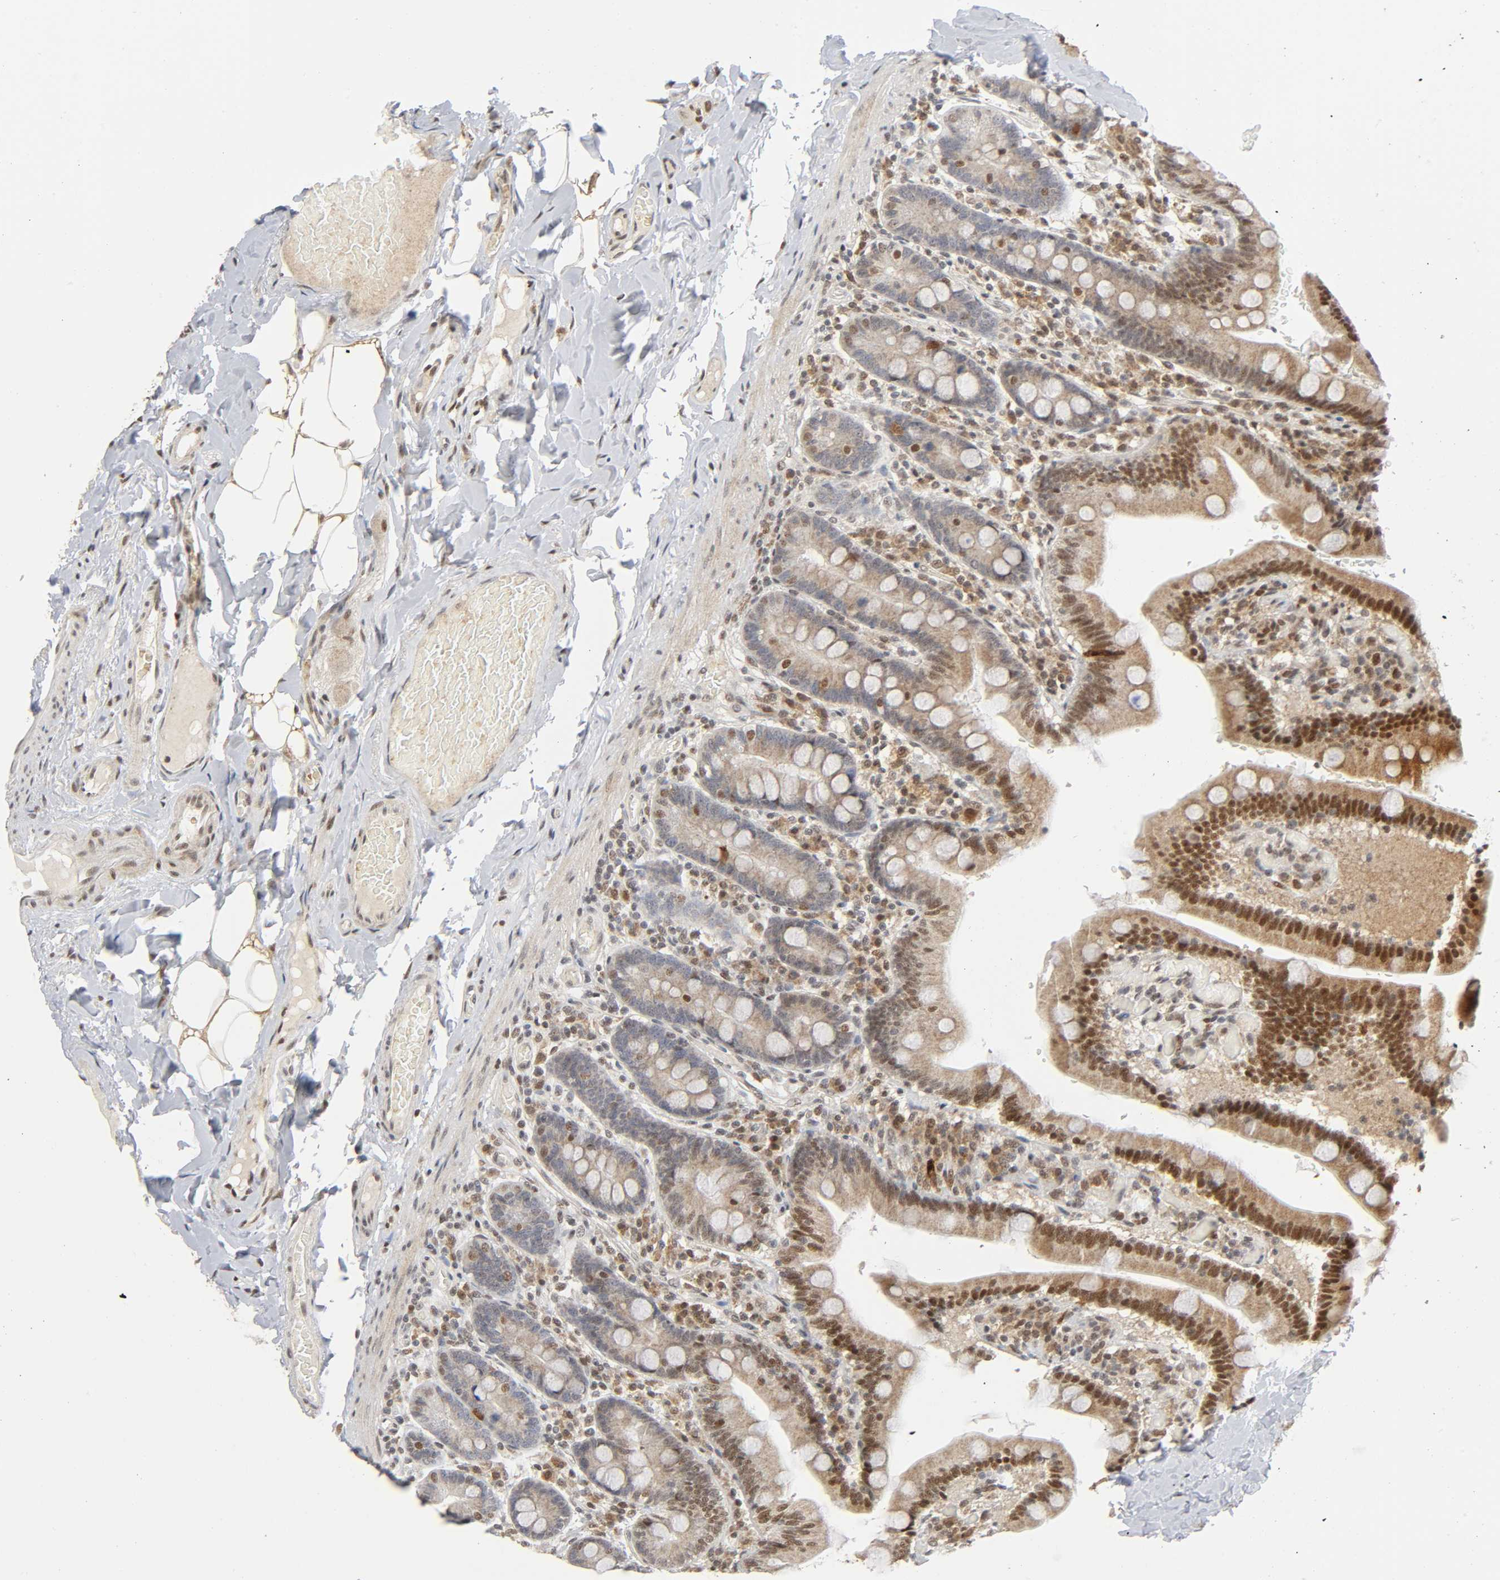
{"staining": {"intensity": "moderate", "quantity": ">75%", "location": "cytoplasmic/membranous,nuclear"}, "tissue": "duodenum", "cell_type": "Glandular cells", "image_type": "normal", "snomed": [{"axis": "morphology", "description": "Normal tissue, NOS"}, {"axis": "topography", "description": "Duodenum"}], "caption": "Duodenum stained with immunohistochemistry (IHC) exhibits moderate cytoplasmic/membranous,nuclear positivity in about >75% of glandular cells.", "gene": "KAT2B", "patient": {"sex": "male", "age": 66}}